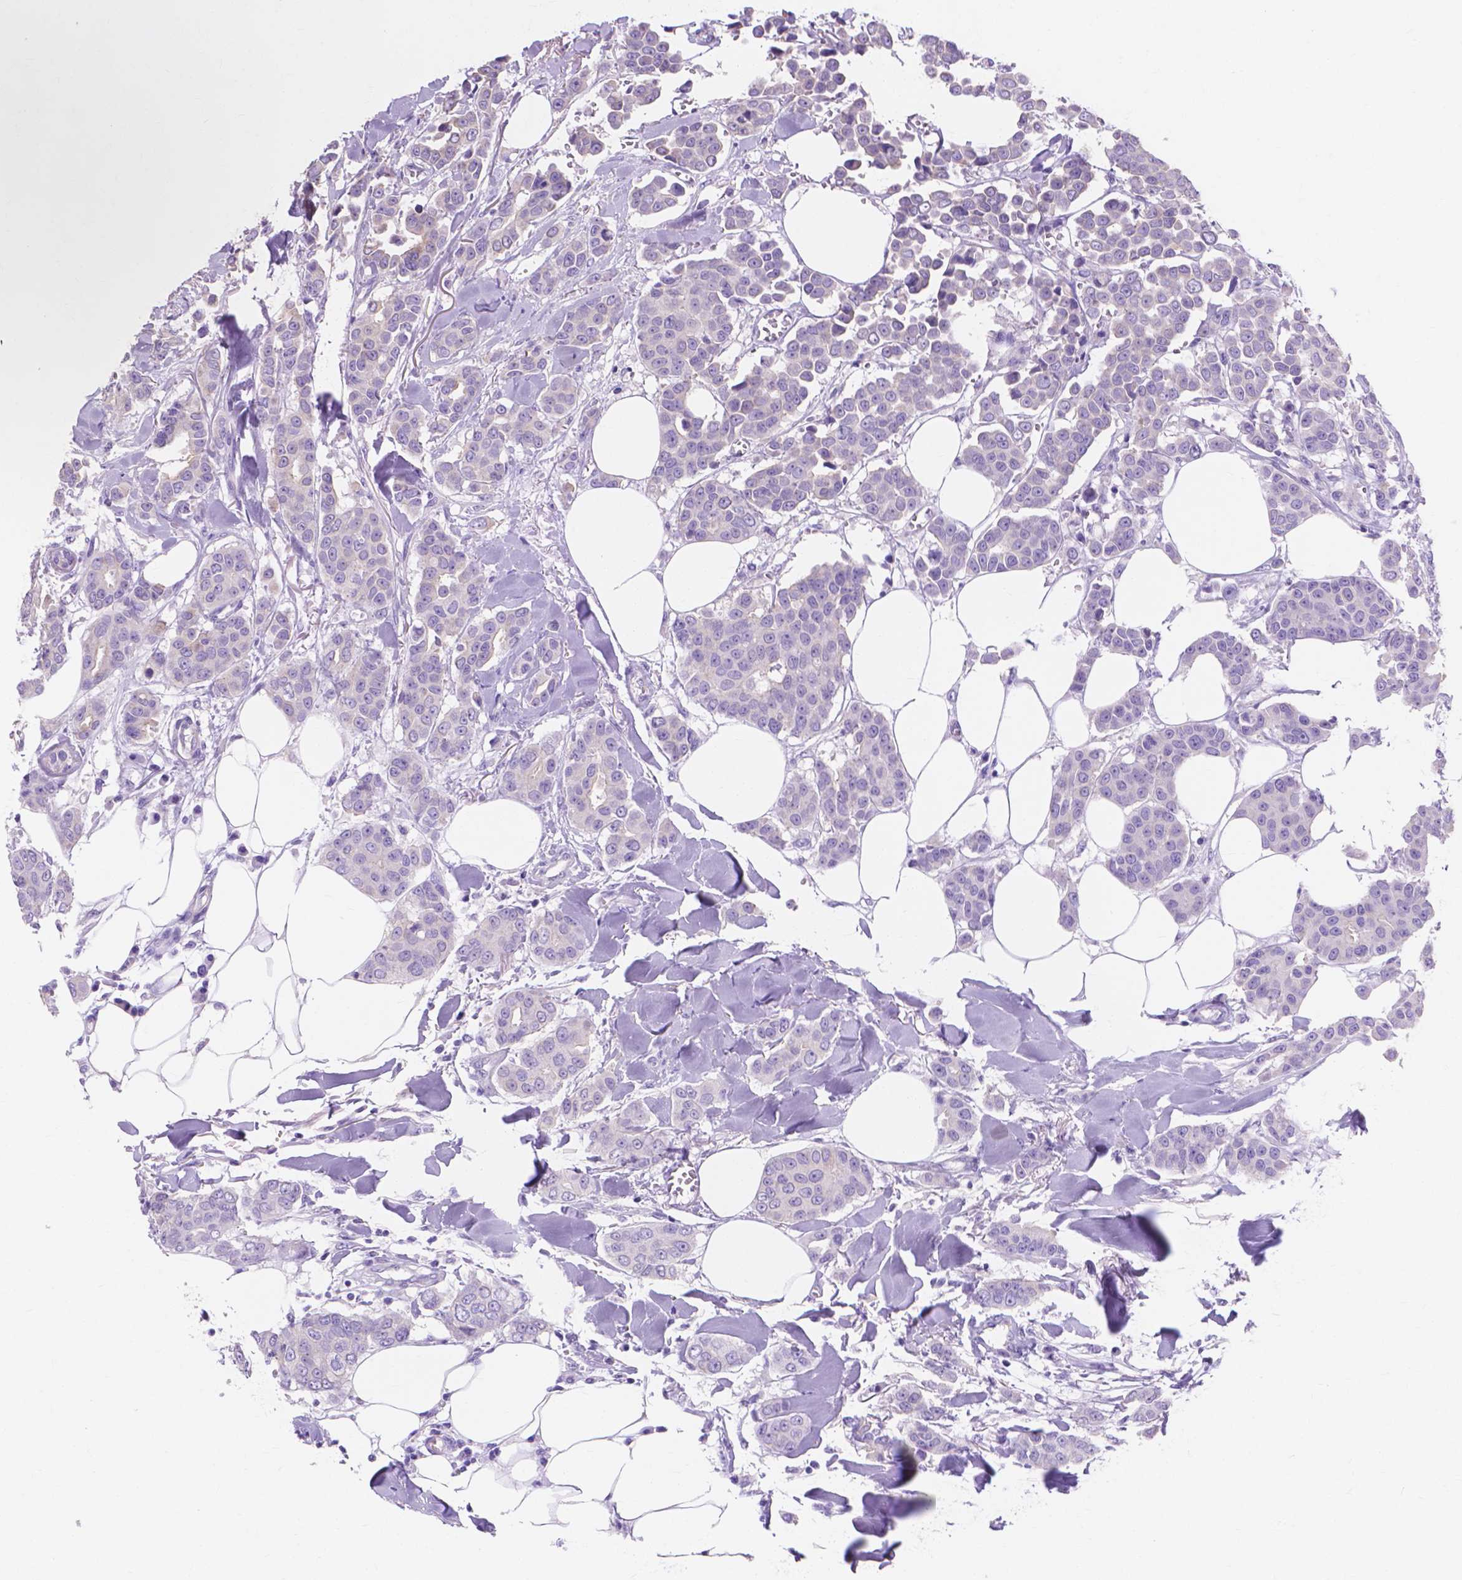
{"staining": {"intensity": "negative", "quantity": "none", "location": "none"}, "tissue": "breast cancer", "cell_type": "Tumor cells", "image_type": "cancer", "snomed": [{"axis": "morphology", "description": "Duct carcinoma"}, {"axis": "topography", "description": "Breast"}], "caption": "DAB immunohistochemical staining of breast invasive ductal carcinoma reveals no significant positivity in tumor cells.", "gene": "MBLAC1", "patient": {"sex": "female", "age": 94}}